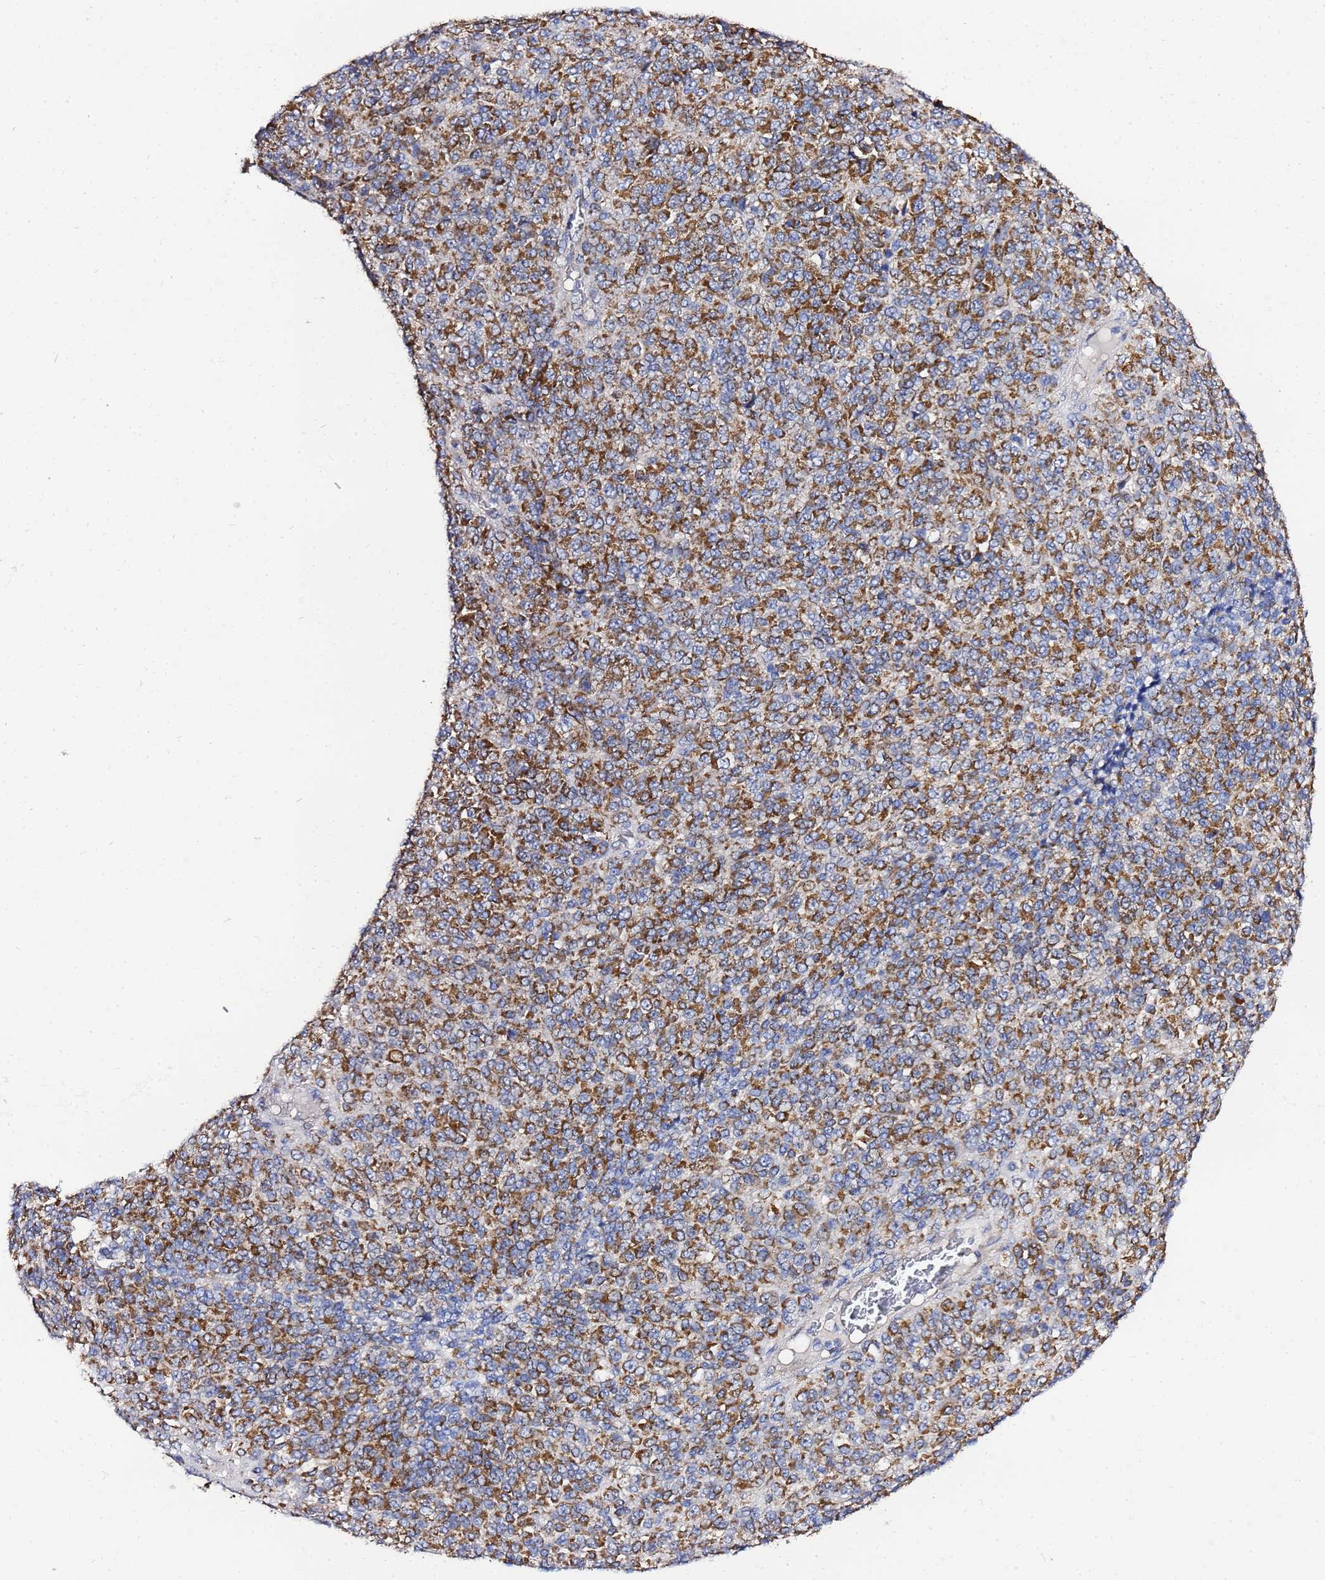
{"staining": {"intensity": "strong", "quantity": ">75%", "location": "cytoplasmic/membranous"}, "tissue": "melanoma", "cell_type": "Tumor cells", "image_type": "cancer", "snomed": [{"axis": "morphology", "description": "Malignant melanoma, Metastatic site"}, {"axis": "topography", "description": "Brain"}], "caption": "Malignant melanoma (metastatic site) tissue reveals strong cytoplasmic/membranous positivity in approximately >75% of tumor cells", "gene": "FAHD2A", "patient": {"sex": "female", "age": 56}}